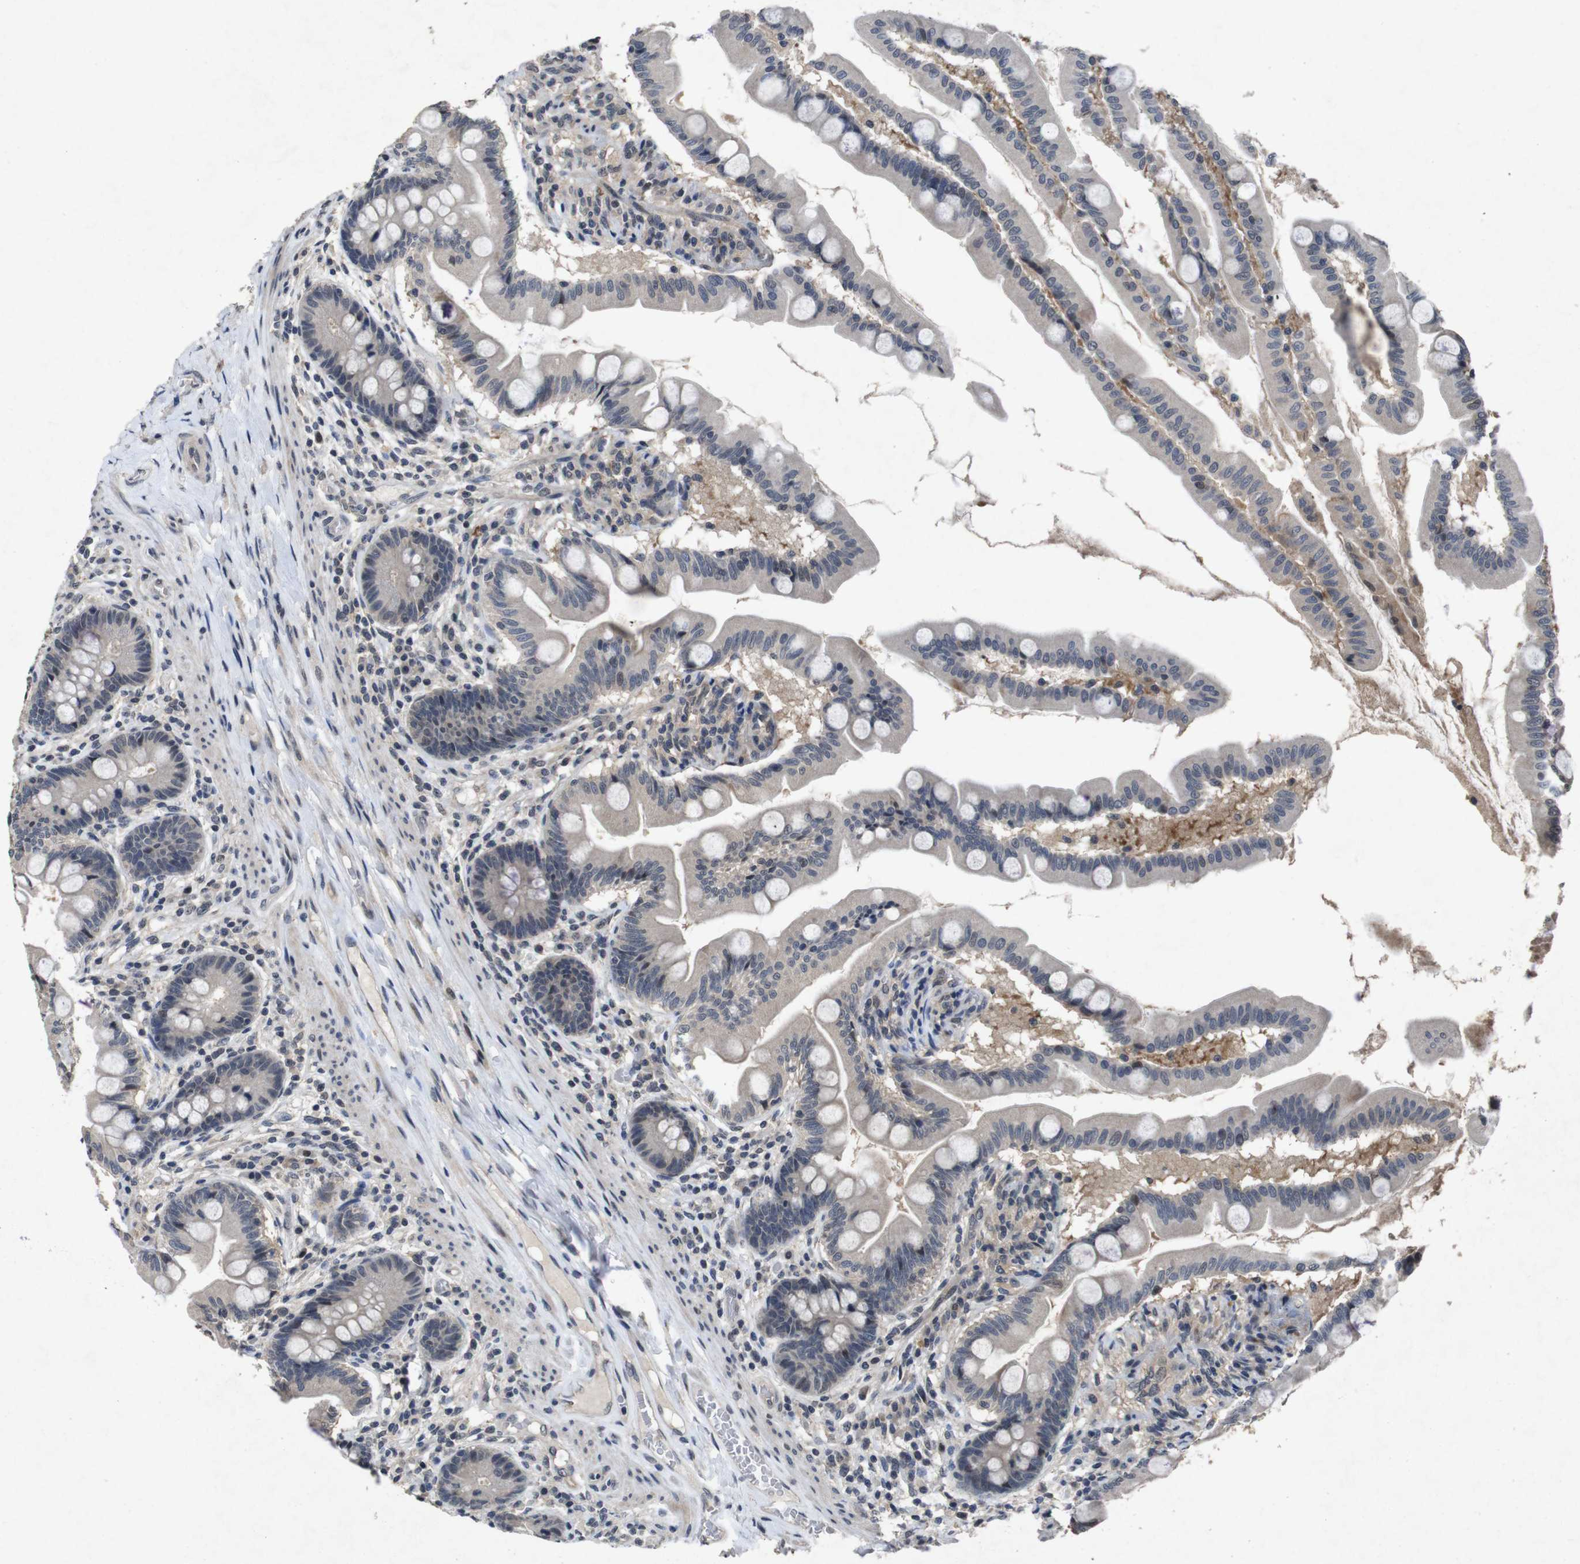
{"staining": {"intensity": "moderate", "quantity": "<25%", "location": "cytoplasmic/membranous"}, "tissue": "small intestine", "cell_type": "Glandular cells", "image_type": "normal", "snomed": [{"axis": "morphology", "description": "Normal tissue, NOS"}, {"axis": "topography", "description": "Small intestine"}], "caption": "Immunohistochemical staining of benign human small intestine reveals low levels of moderate cytoplasmic/membranous expression in about <25% of glandular cells. (IHC, brightfield microscopy, high magnification).", "gene": "AKT3", "patient": {"sex": "female", "age": 56}}